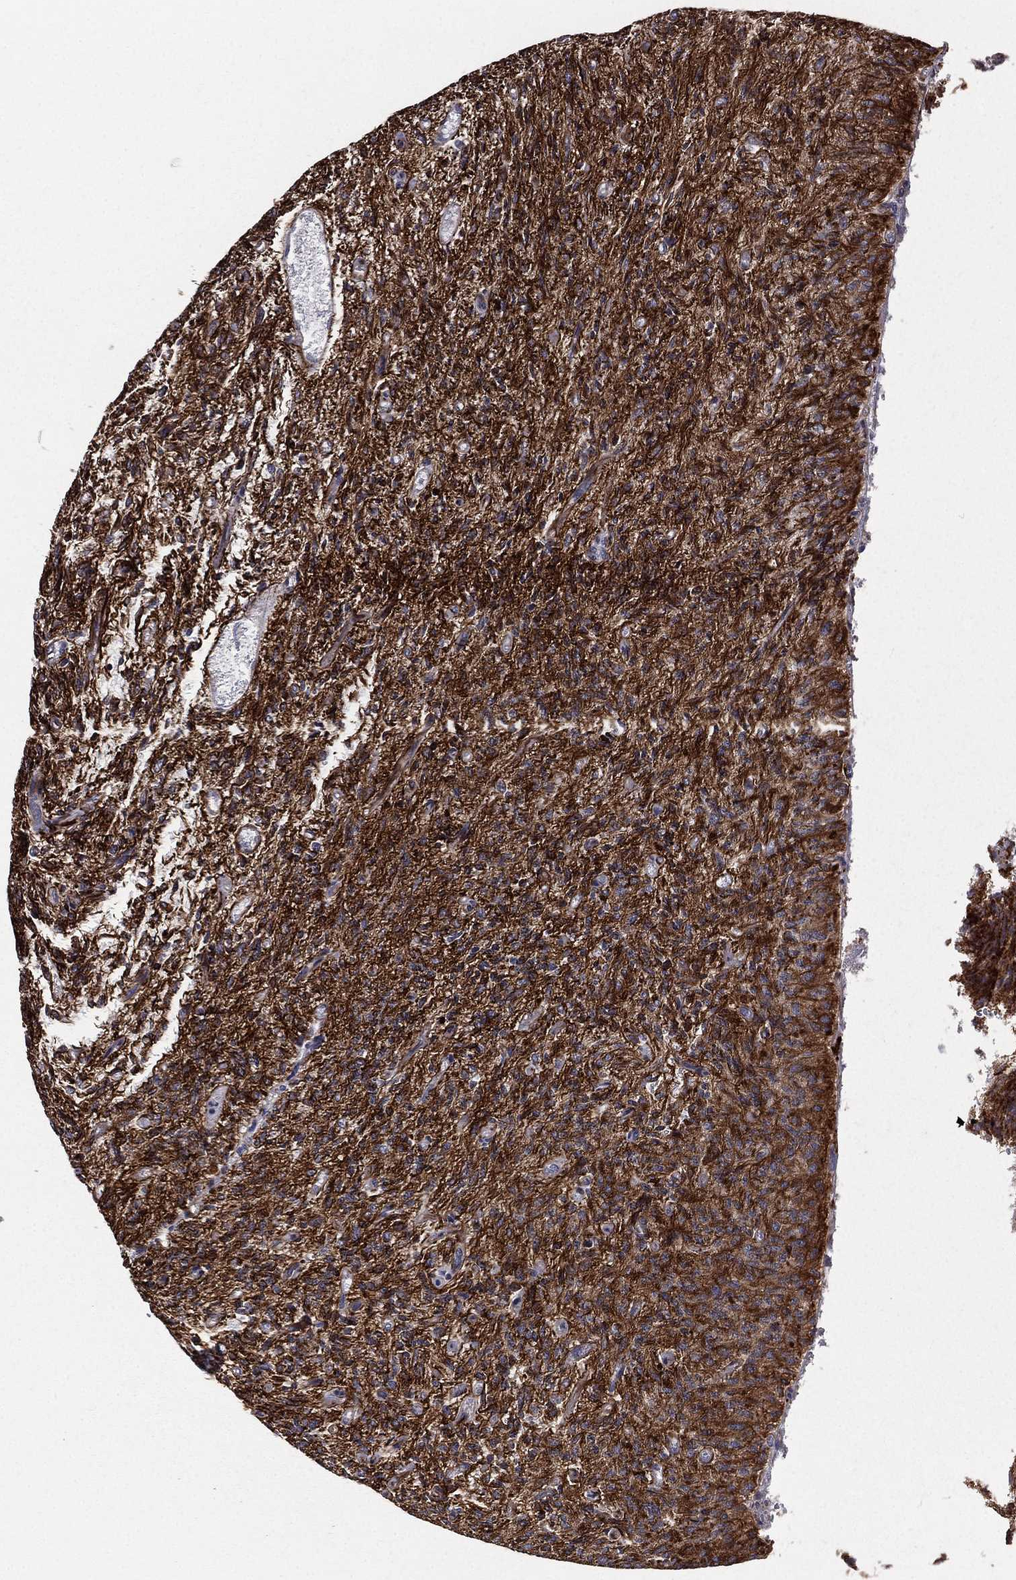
{"staining": {"intensity": "strong", "quantity": ">75%", "location": "cytoplasmic/membranous"}, "tissue": "glioma", "cell_type": "Tumor cells", "image_type": "cancer", "snomed": [{"axis": "morphology", "description": "Glioma, malignant, High grade"}, {"axis": "topography", "description": "Brain"}], "caption": "Glioma stained with a brown dye shows strong cytoplasmic/membranous positive positivity in approximately >75% of tumor cells.", "gene": "CERT1", "patient": {"sex": "male", "age": 64}}